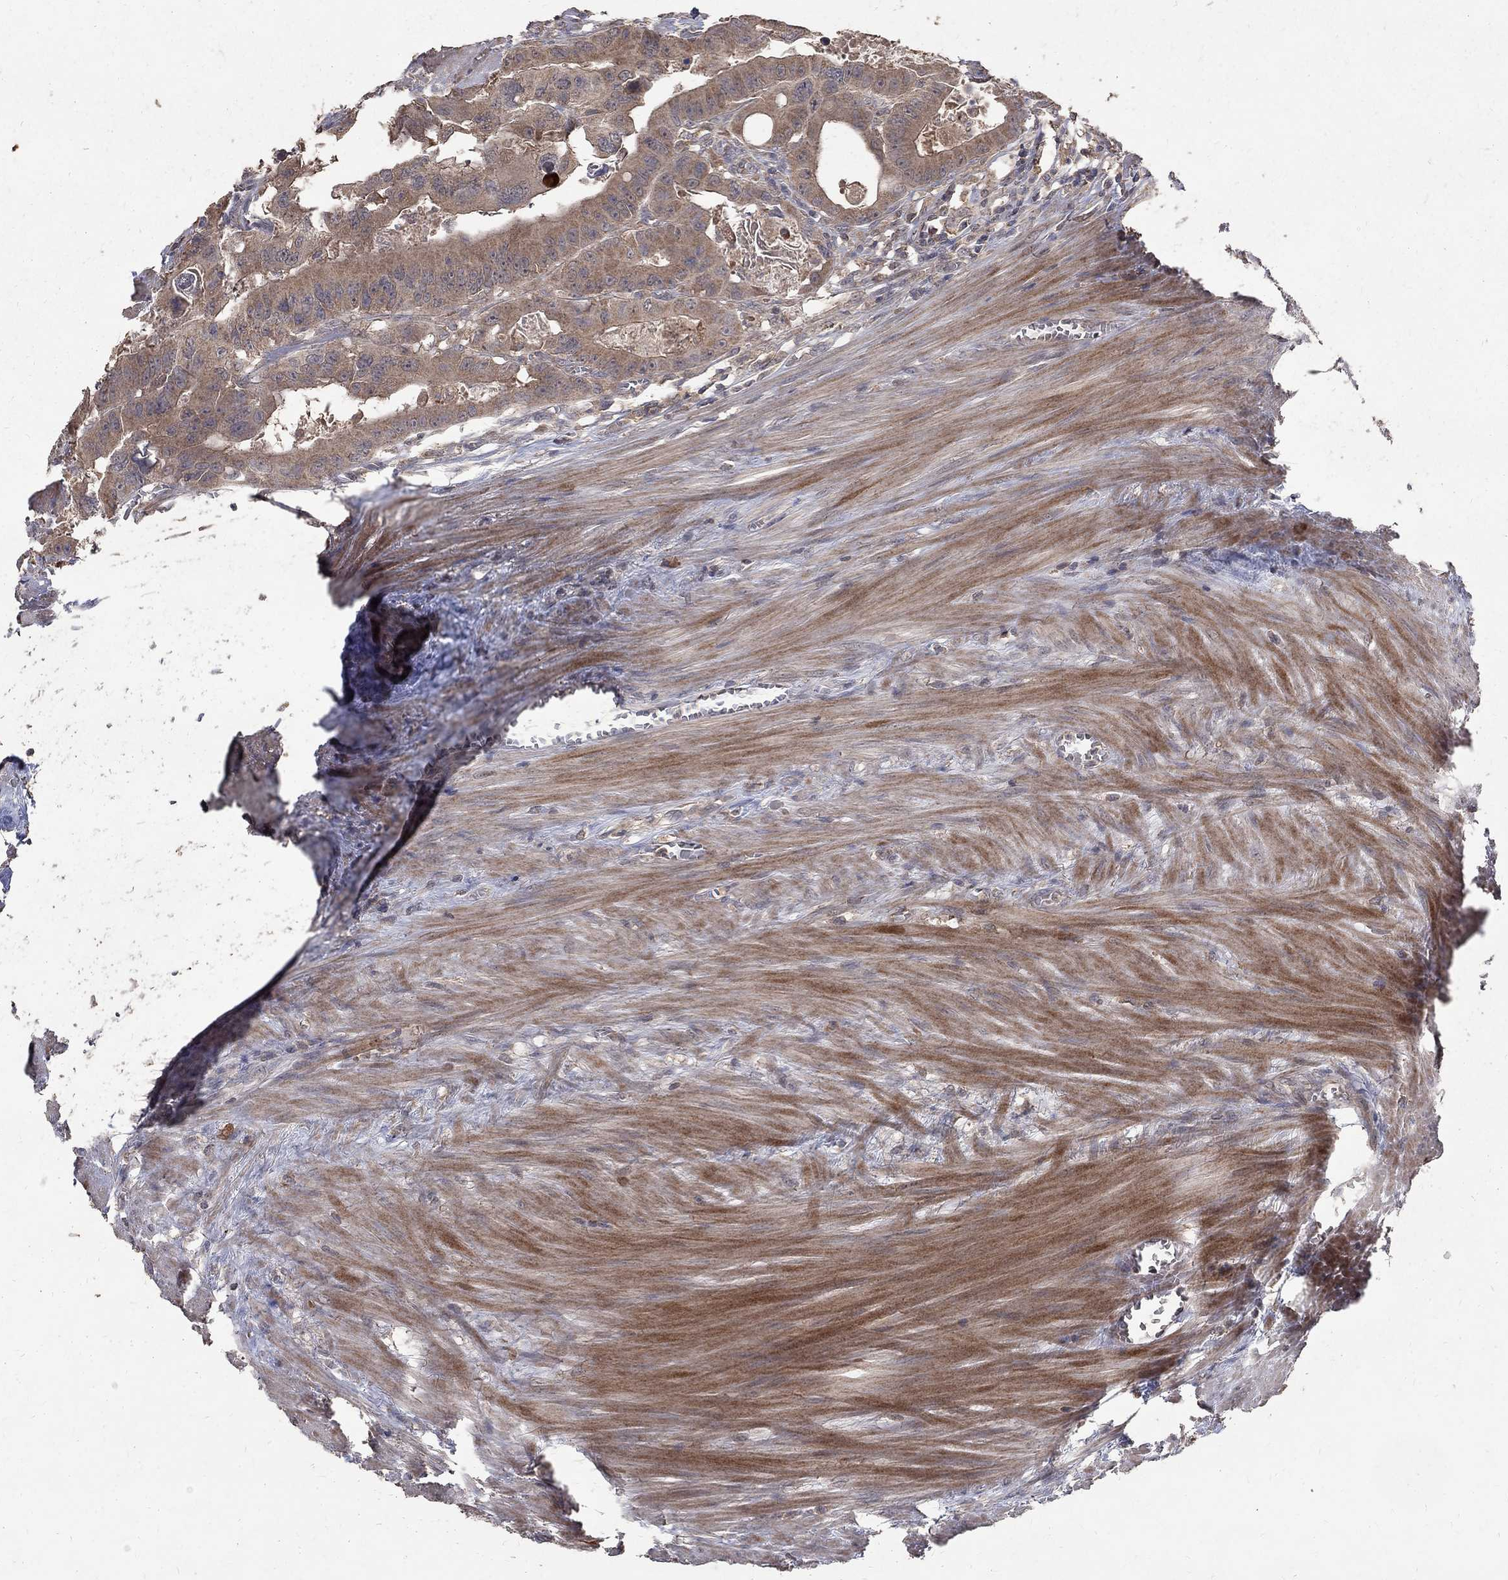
{"staining": {"intensity": "moderate", "quantity": "25%-75%", "location": "cytoplasmic/membranous"}, "tissue": "colorectal cancer", "cell_type": "Tumor cells", "image_type": "cancer", "snomed": [{"axis": "morphology", "description": "Adenocarcinoma, NOS"}, {"axis": "topography", "description": "Rectum"}], "caption": "Moderate cytoplasmic/membranous expression for a protein is appreciated in about 25%-75% of tumor cells of colorectal cancer using IHC.", "gene": "C17orf75", "patient": {"sex": "male", "age": 64}}